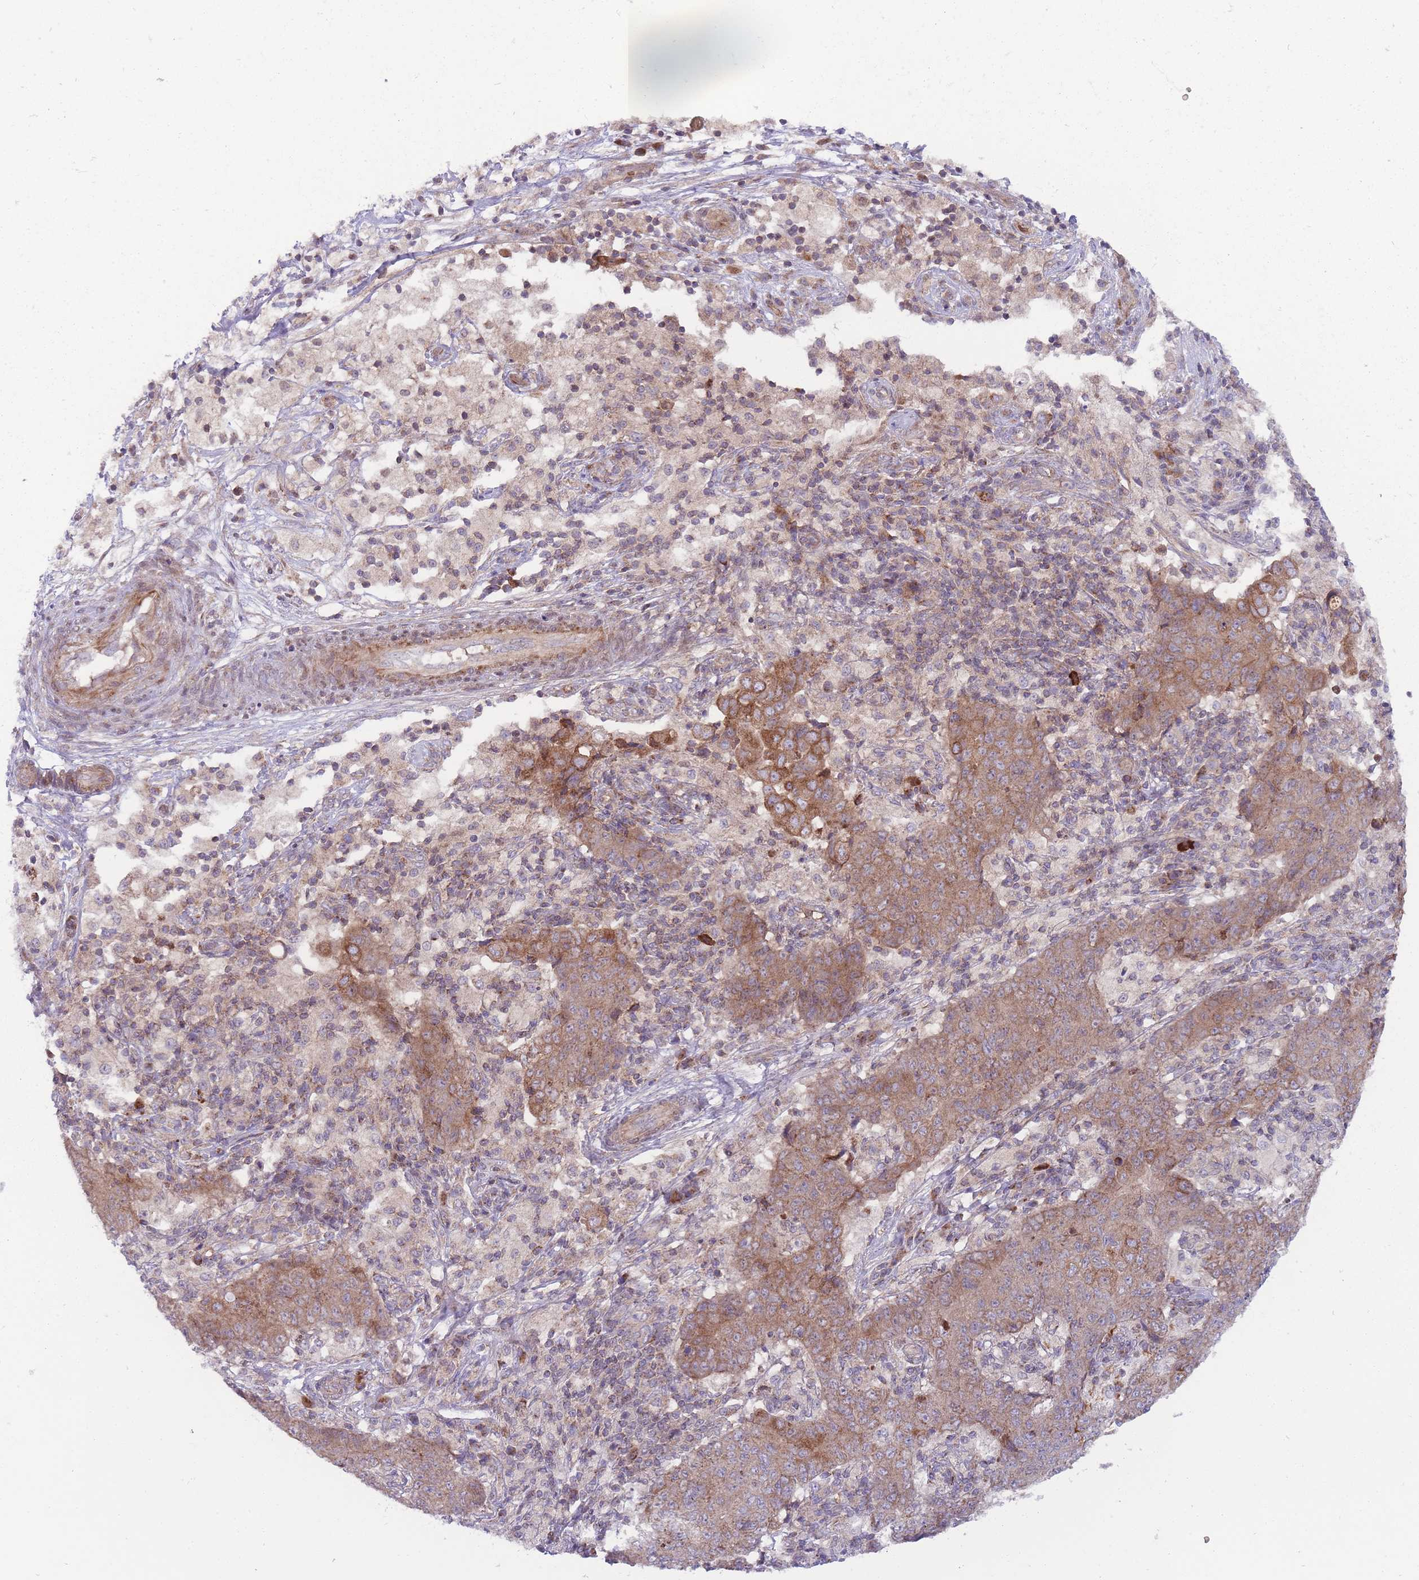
{"staining": {"intensity": "moderate", "quantity": "25%-75%", "location": "cytoplasmic/membranous"}, "tissue": "ovarian cancer", "cell_type": "Tumor cells", "image_type": "cancer", "snomed": [{"axis": "morphology", "description": "Carcinoma, endometroid"}, {"axis": "topography", "description": "Ovary"}], "caption": "The photomicrograph exhibits immunohistochemical staining of endometroid carcinoma (ovarian). There is moderate cytoplasmic/membranous staining is appreciated in approximately 25%-75% of tumor cells.", "gene": "ANKRD10", "patient": {"sex": "female", "age": 42}}